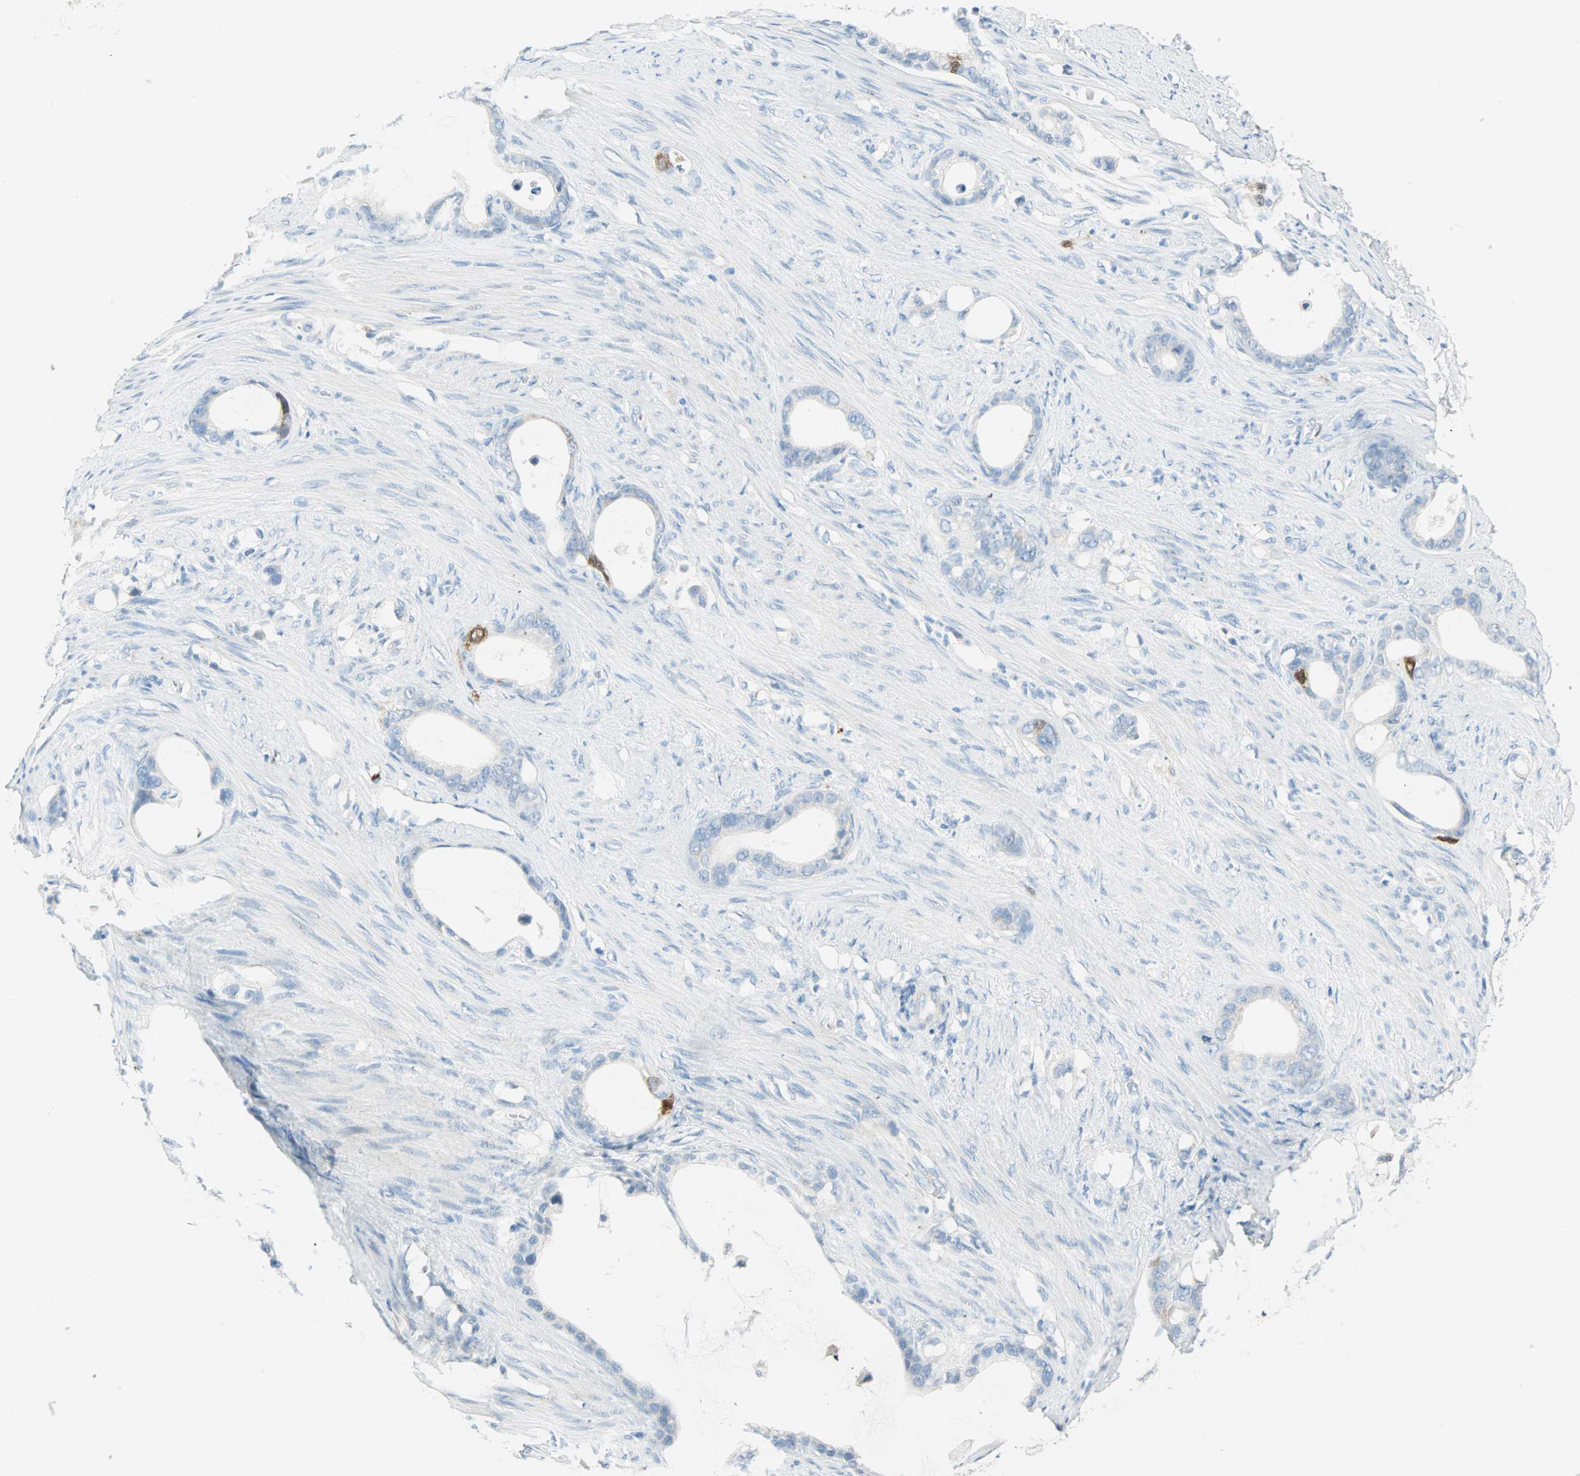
{"staining": {"intensity": "strong", "quantity": "<25%", "location": "nuclear"}, "tissue": "stomach cancer", "cell_type": "Tumor cells", "image_type": "cancer", "snomed": [{"axis": "morphology", "description": "Adenocarcinoma, NOS"}, {"axis": "topography", "description": "Stomach"}], "caption": "Immunohistochemistry staining of stomach cancer, which shows medium levels of strong nuclear staining in approximately <25% of tumor cells indicating strong nuclear protein expression. The staining was performed using DAB (3,3'-diaminobenzidine) (brown) for protein detection and nuclei were counterstained in hematoxylin (blue).", "gene": "PTTG1", "patient": {"sex": "female", "age": 75}}